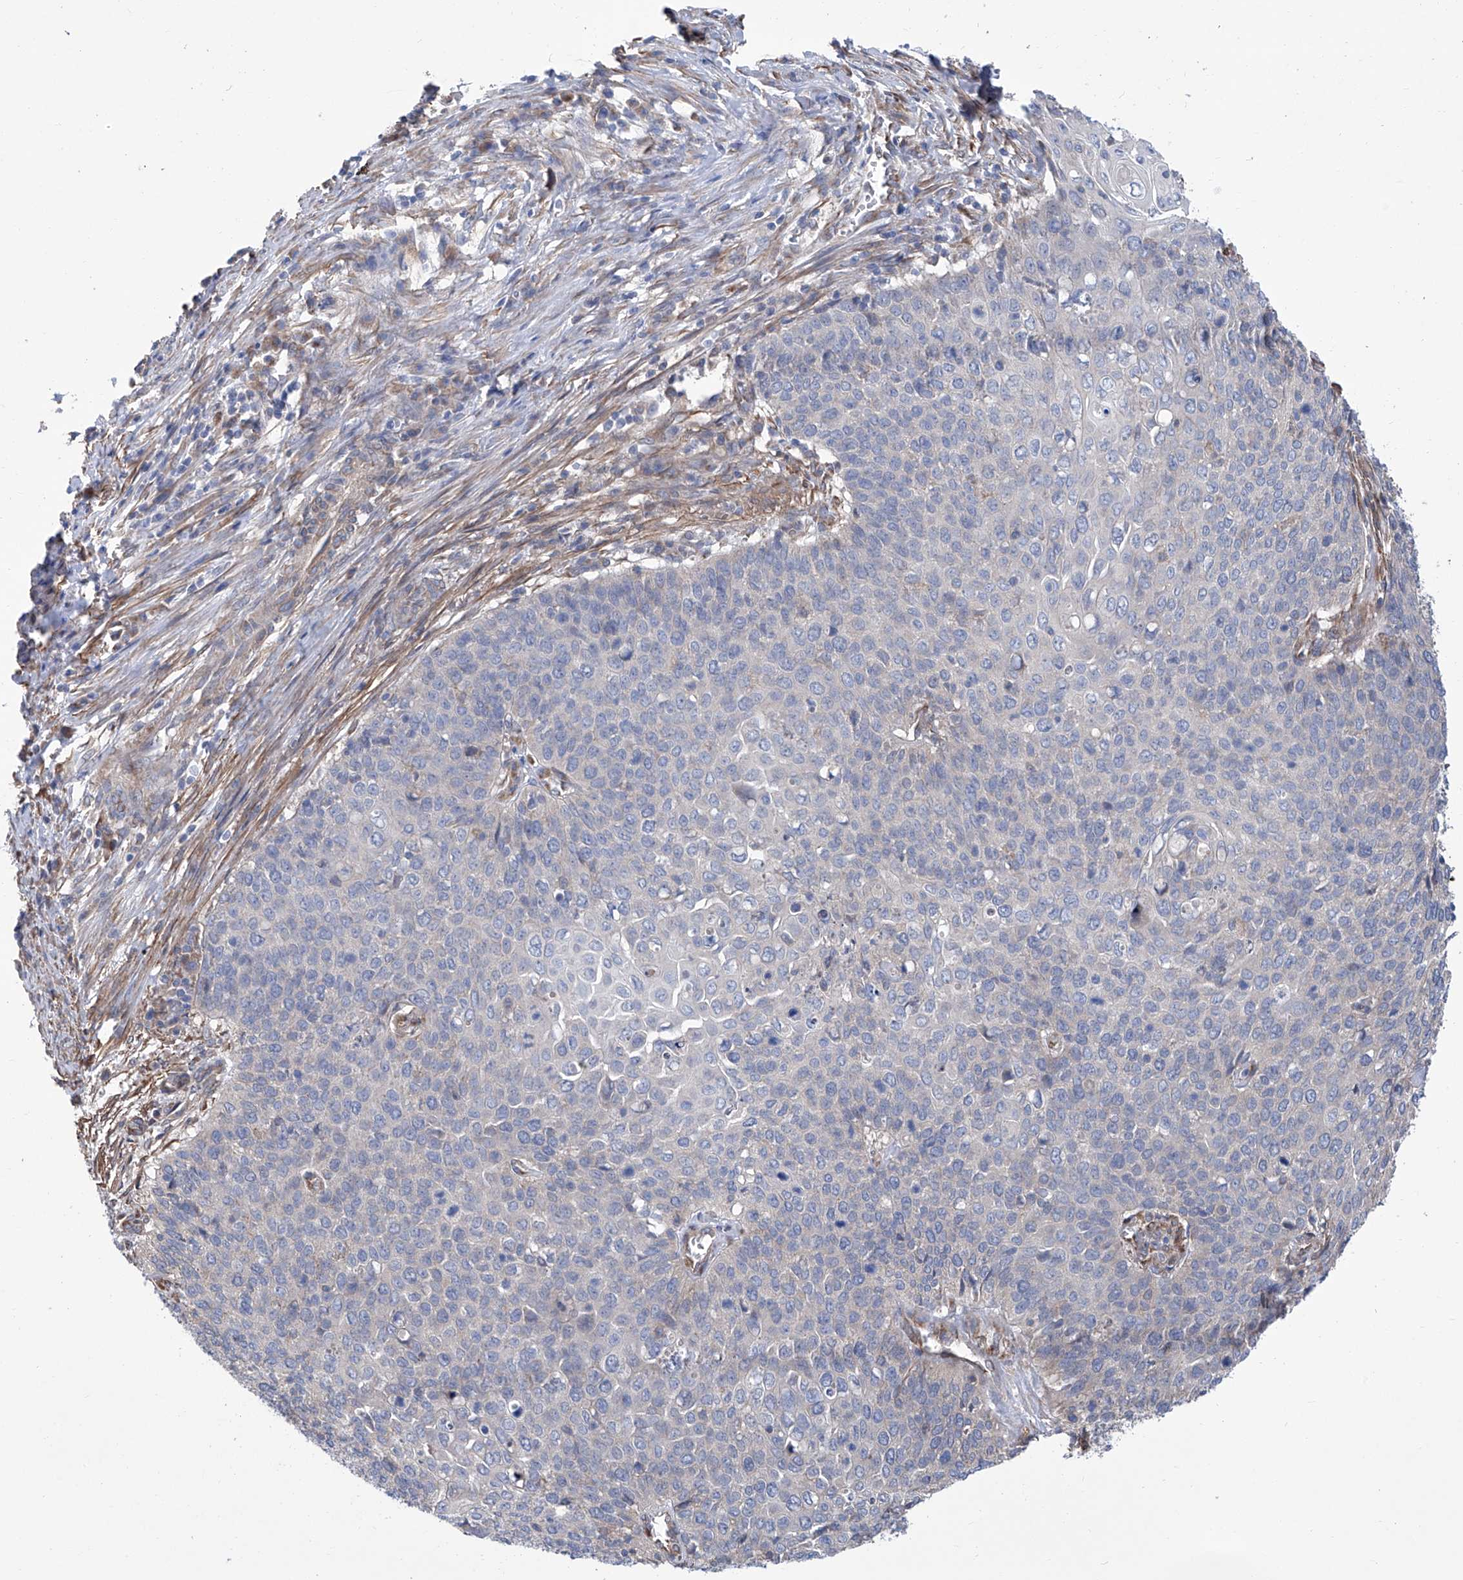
{"staining": {"intensity": "negative", "quantity": "none", "location": "none"}, "tissue": "cervical cancer", "cell_type": "Tumor cells", "image_type": "cancer", "snomed": [{"axis": "morphology", "description": "Squamous cell carcinoma, NOS"}, {"axis": "topography", "description": "Cervix"}], "caption": "This is an immunohistochemistry image of human cervical squamous cell carcinoma. There is no expression in tumor cells.", "gene": "SMS", "patient": {"sex": "female", "age": 39}}